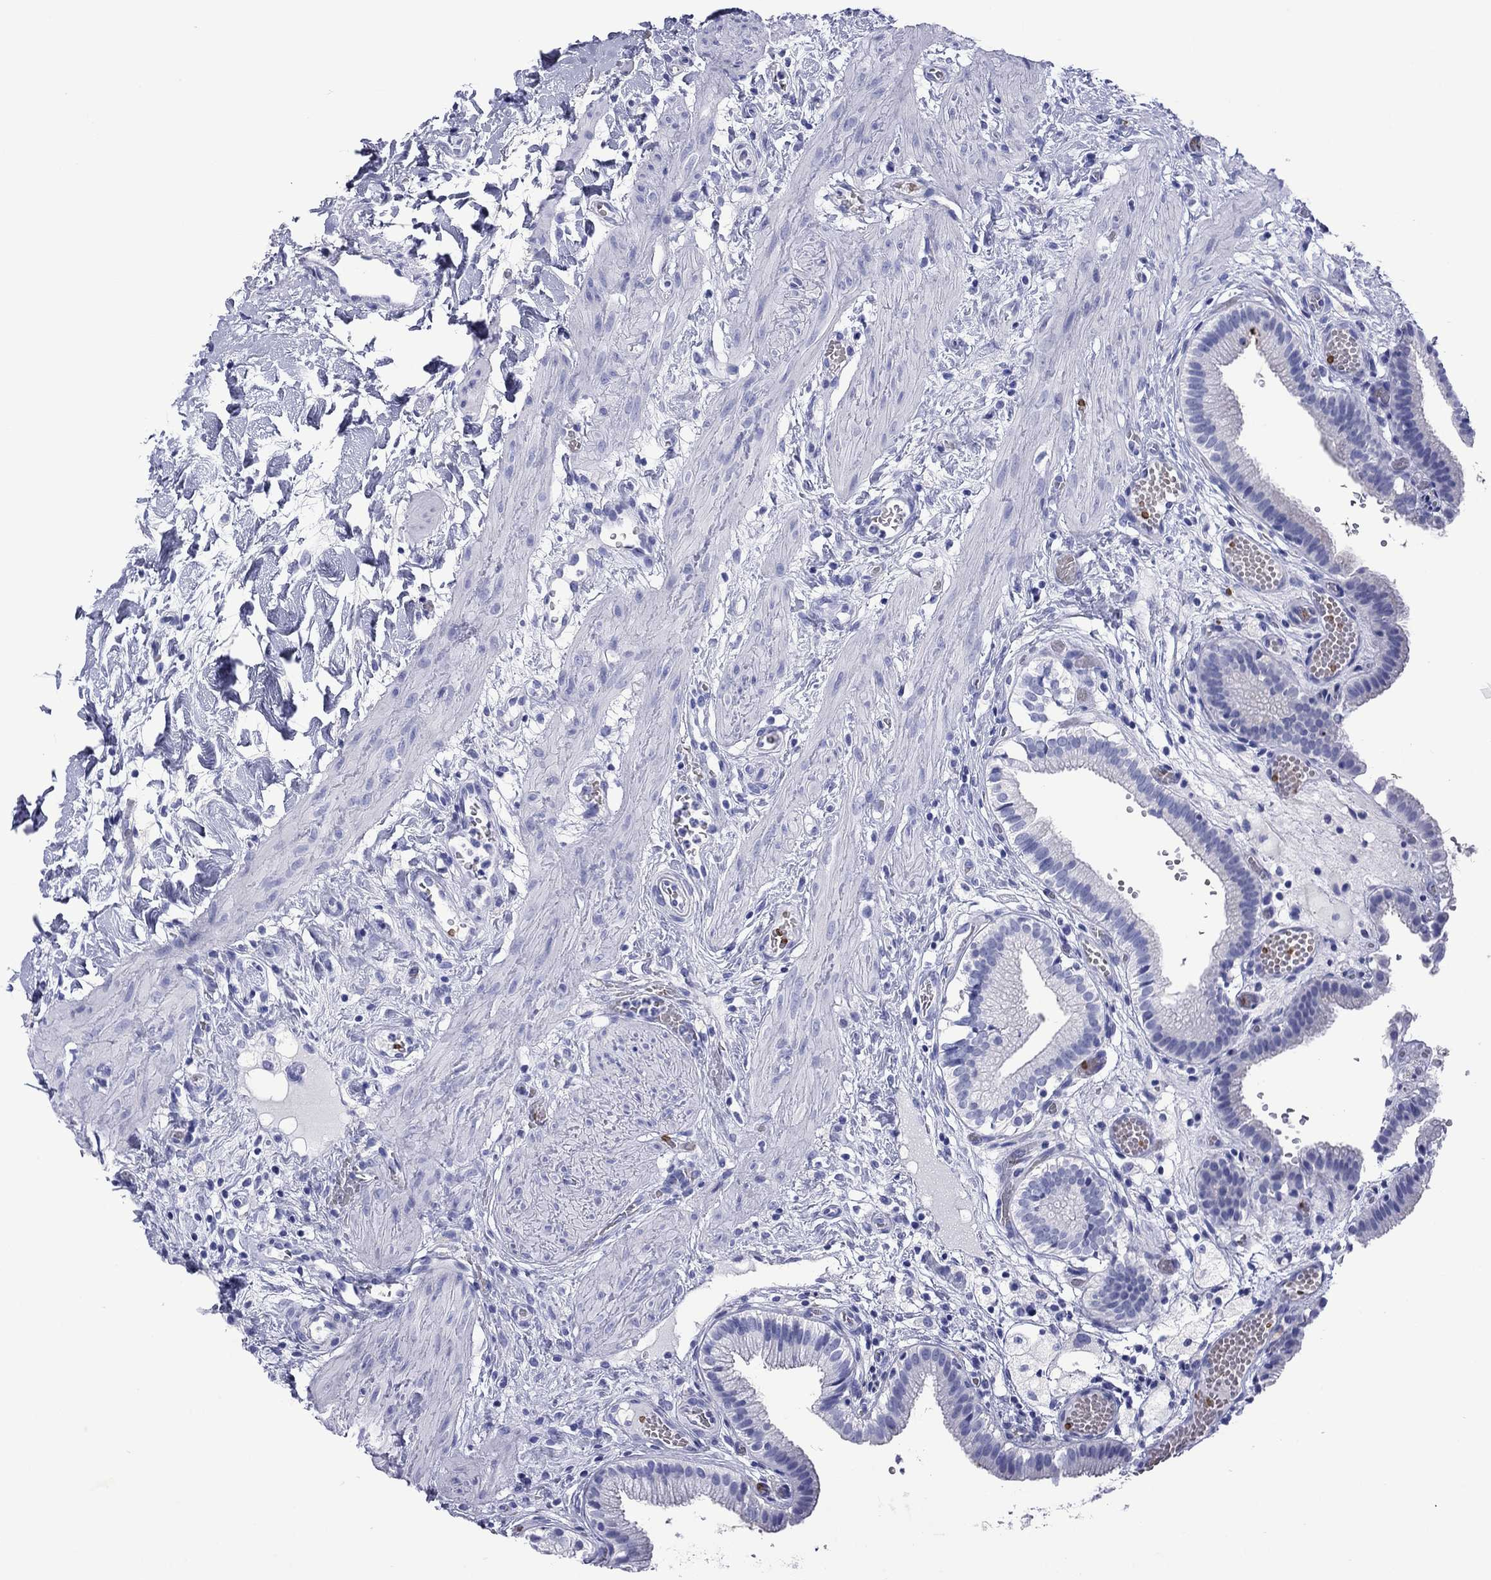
{"staining": {"intensity": "negative", "quantity": "none", "location": "none"}, "tissue": "gallbladder", "cell_type": "Glandular cells", "image_type": "normal", "snomed": [{"axis": "morphology", "description": "Normal tissue, NOS"}, {"axis": "topography", "description": "Gallbladder"}], "caption": "The photomicrograph reveals no significant staining in glandular cells of gallbladder. The staining is performed using DAB (3,3'-diaminobenzidine) brown chromogen with nuclei counter-stained in using hematoxylin.", "gene": "ROM1", "patient": {"sex": "female", "age": 24}}